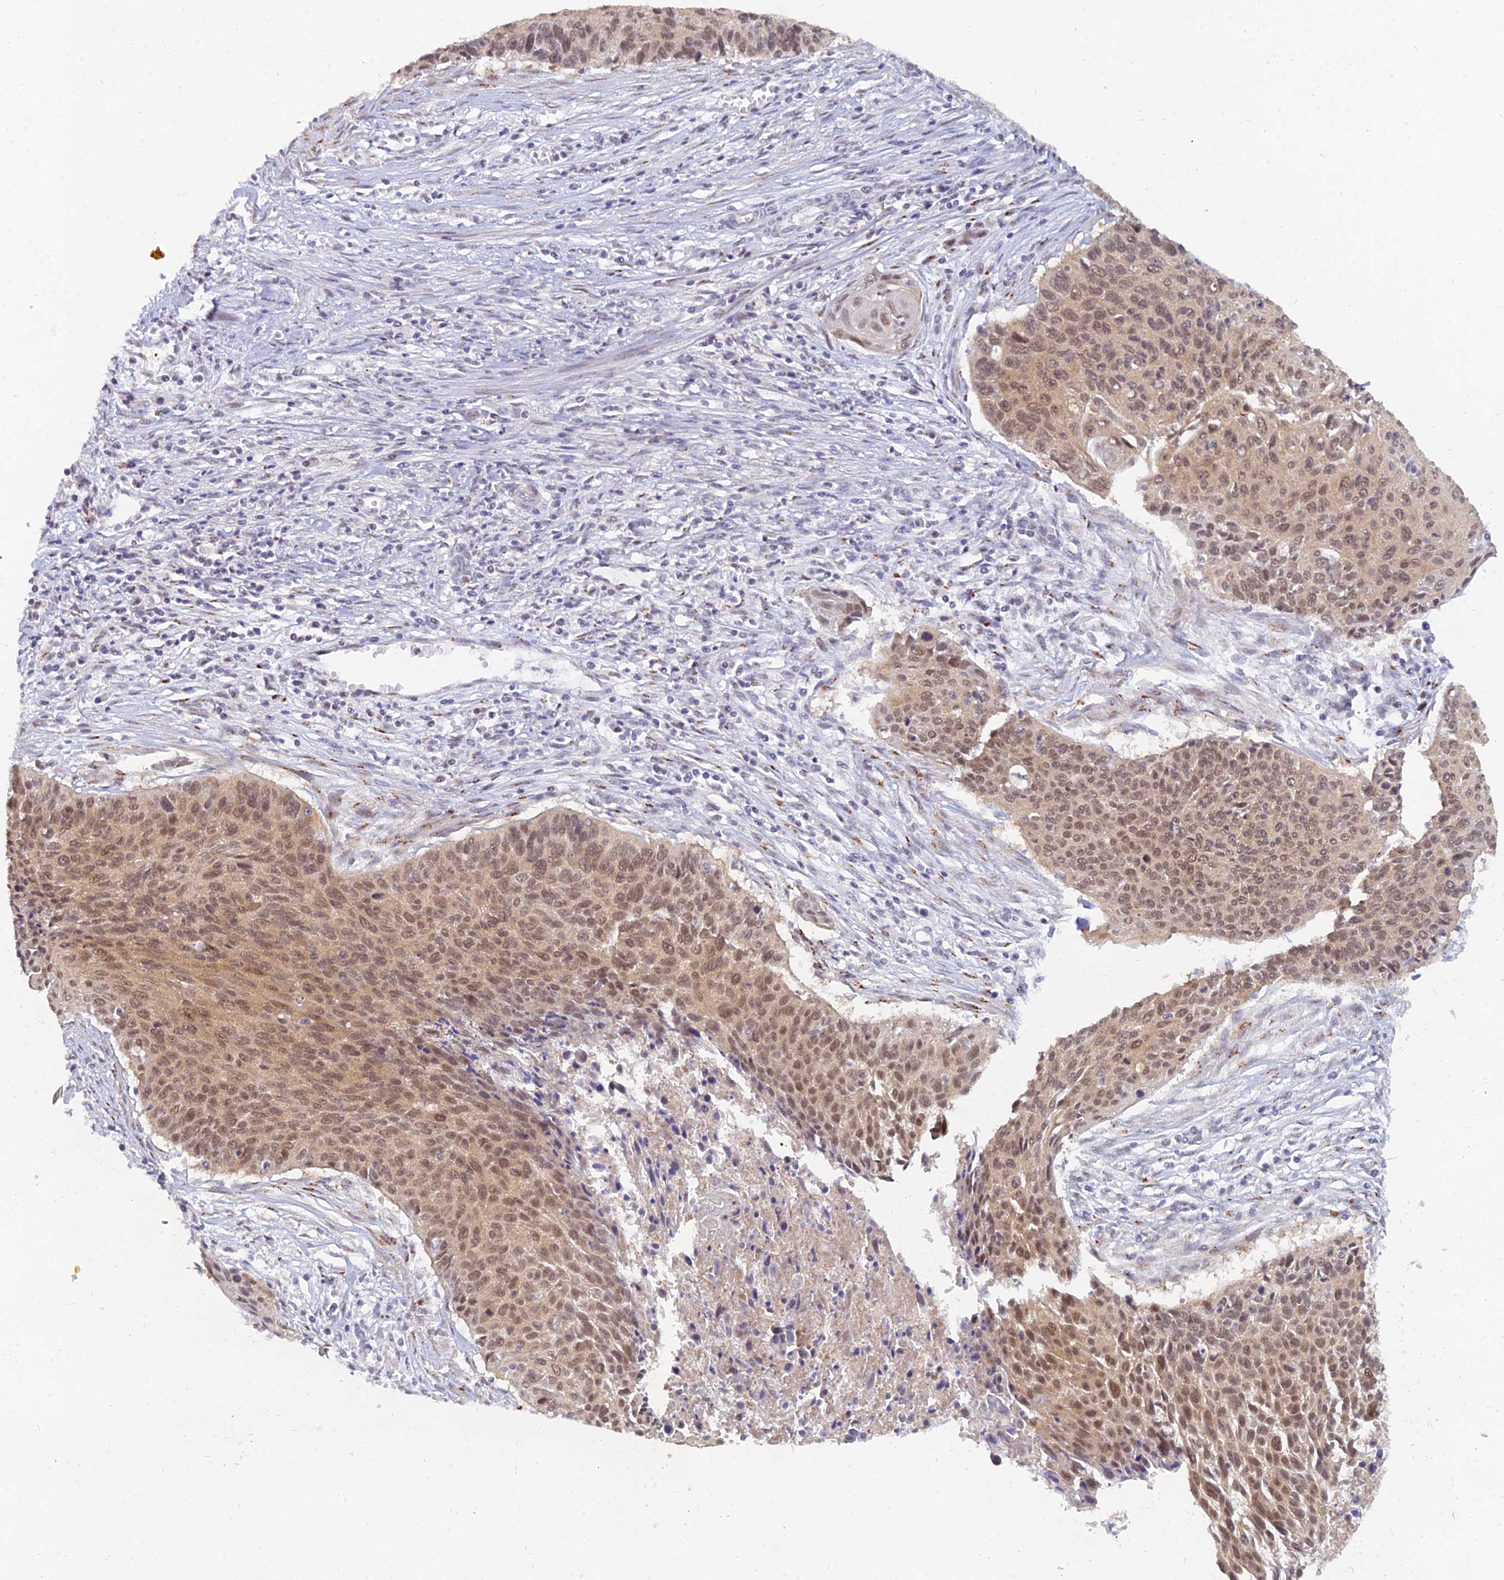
{"staining": {"intensity": "moderate", "quantity": ">75%", "location": "cytoplasmic/membranous,nuclear"}, "tissue": "cervical cancer", "cell_type": "Tumor cells", "image_type": "cancer", "snomed": [{"axis": "morphology", "description": "Squamous cell carcinoma, NOS"}, {"axis": "topography", "description": "Cervix"}], "caption": "Immunohistochemical staining of human cervical squamous cell carcinoma exhibits medium levels of moderate cytoplasmic/membranous and nuclear staining in about >75% of tumor cells. (DAB (3,3'-diaminobenzidine) IHC, brown staining for protein, blue staining for nuclei).", "gene": "THOC3", "patient": {"sex": "female", "age": 55}}